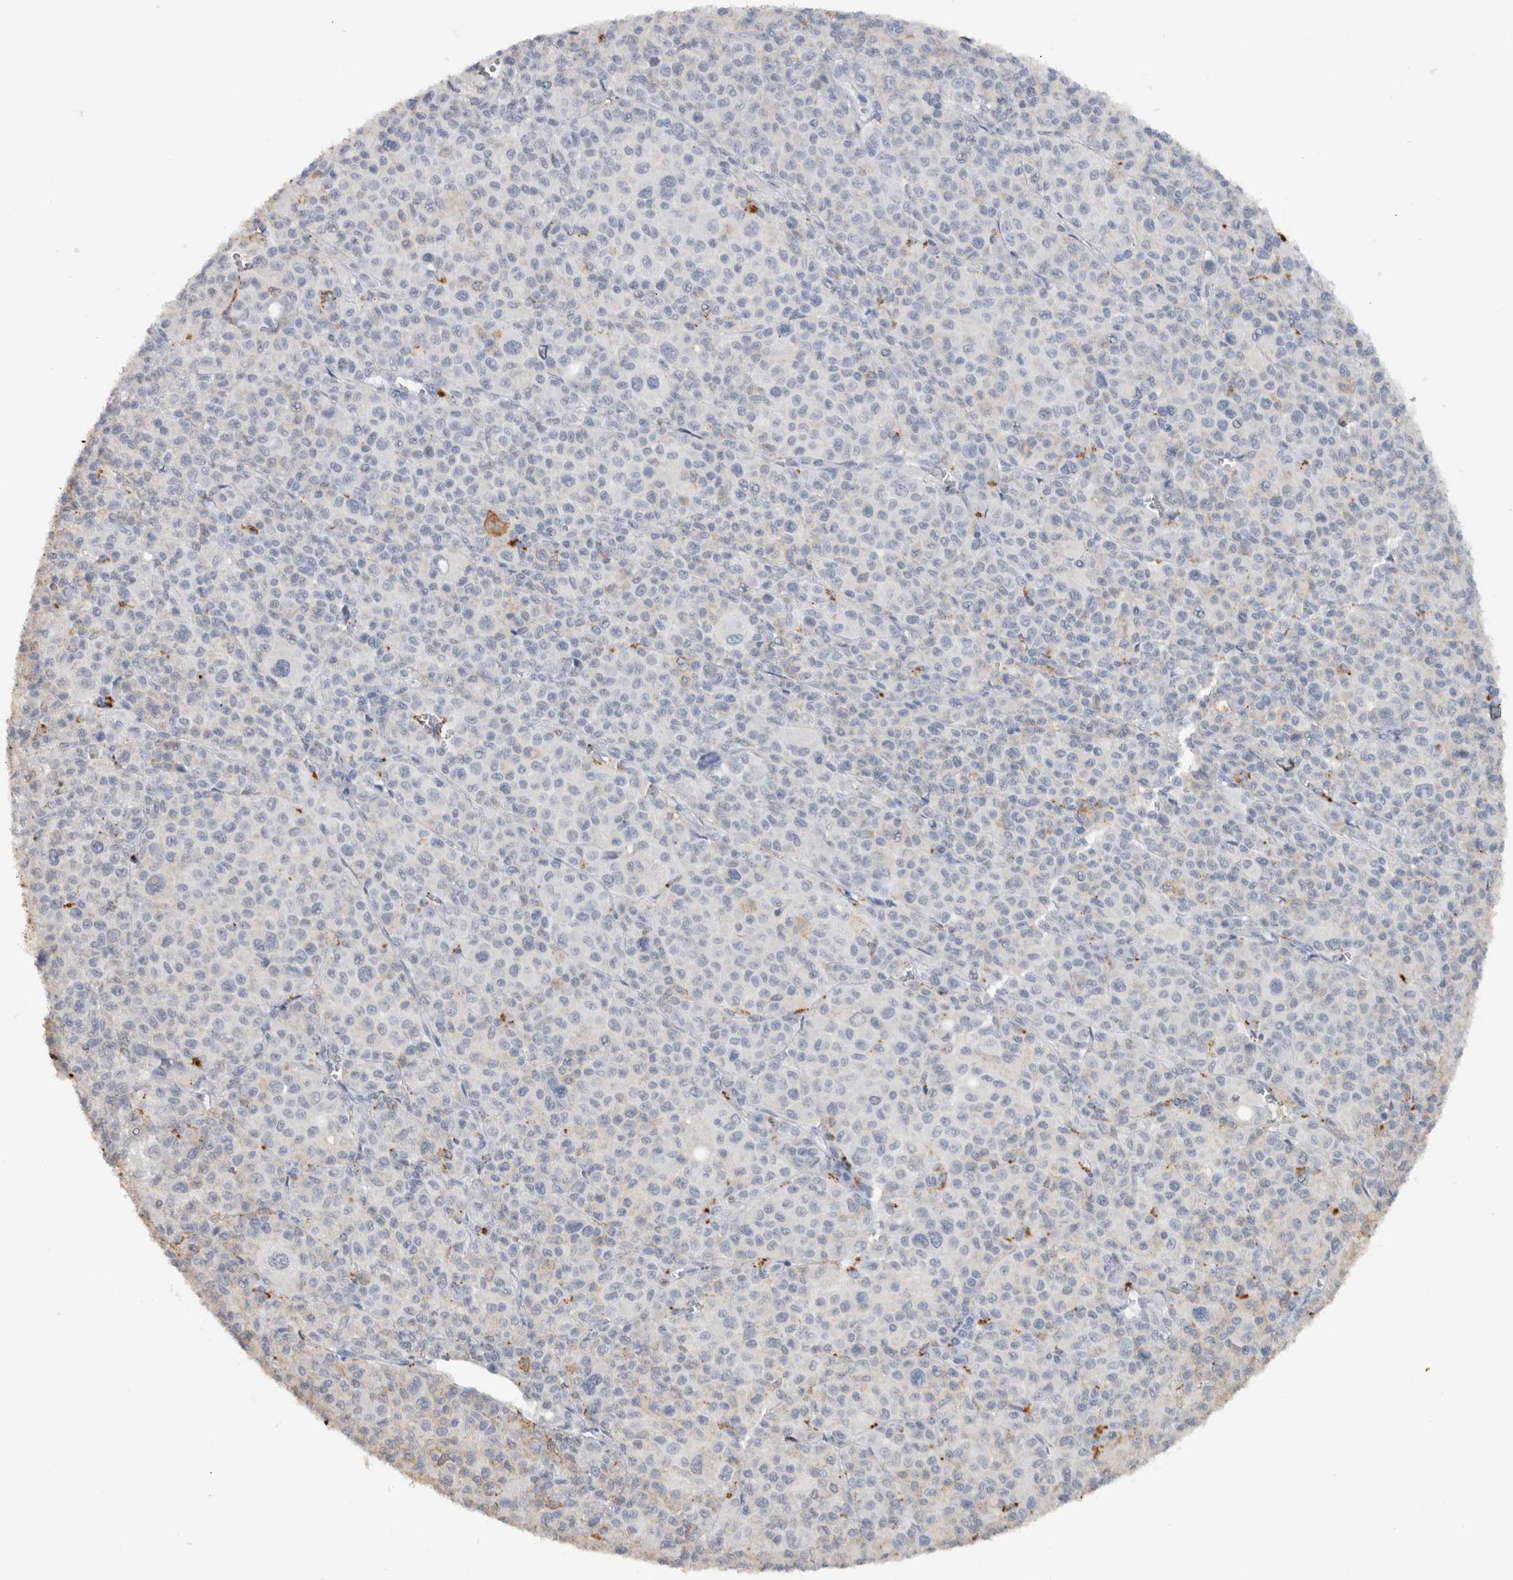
{"staining": {"intensity": "negative", "quantity": "none", "location": "none"}, "tissue": "melanoma", "cell_type": "Tumor cells", "image_type": "cancer", "snomed": [{"axis": "morphology", "description": "Malignant melanoma, Metastatic site"}, {"axis": "topography", "description": "Skin"}], "caption": "Immunohistochemistry (IHC) image of melanoma stained for a protein (brown), which exhibits no expression in tumor cells.", "gene": "CDH17", "patient": {"sex": "female", "age": 74}}